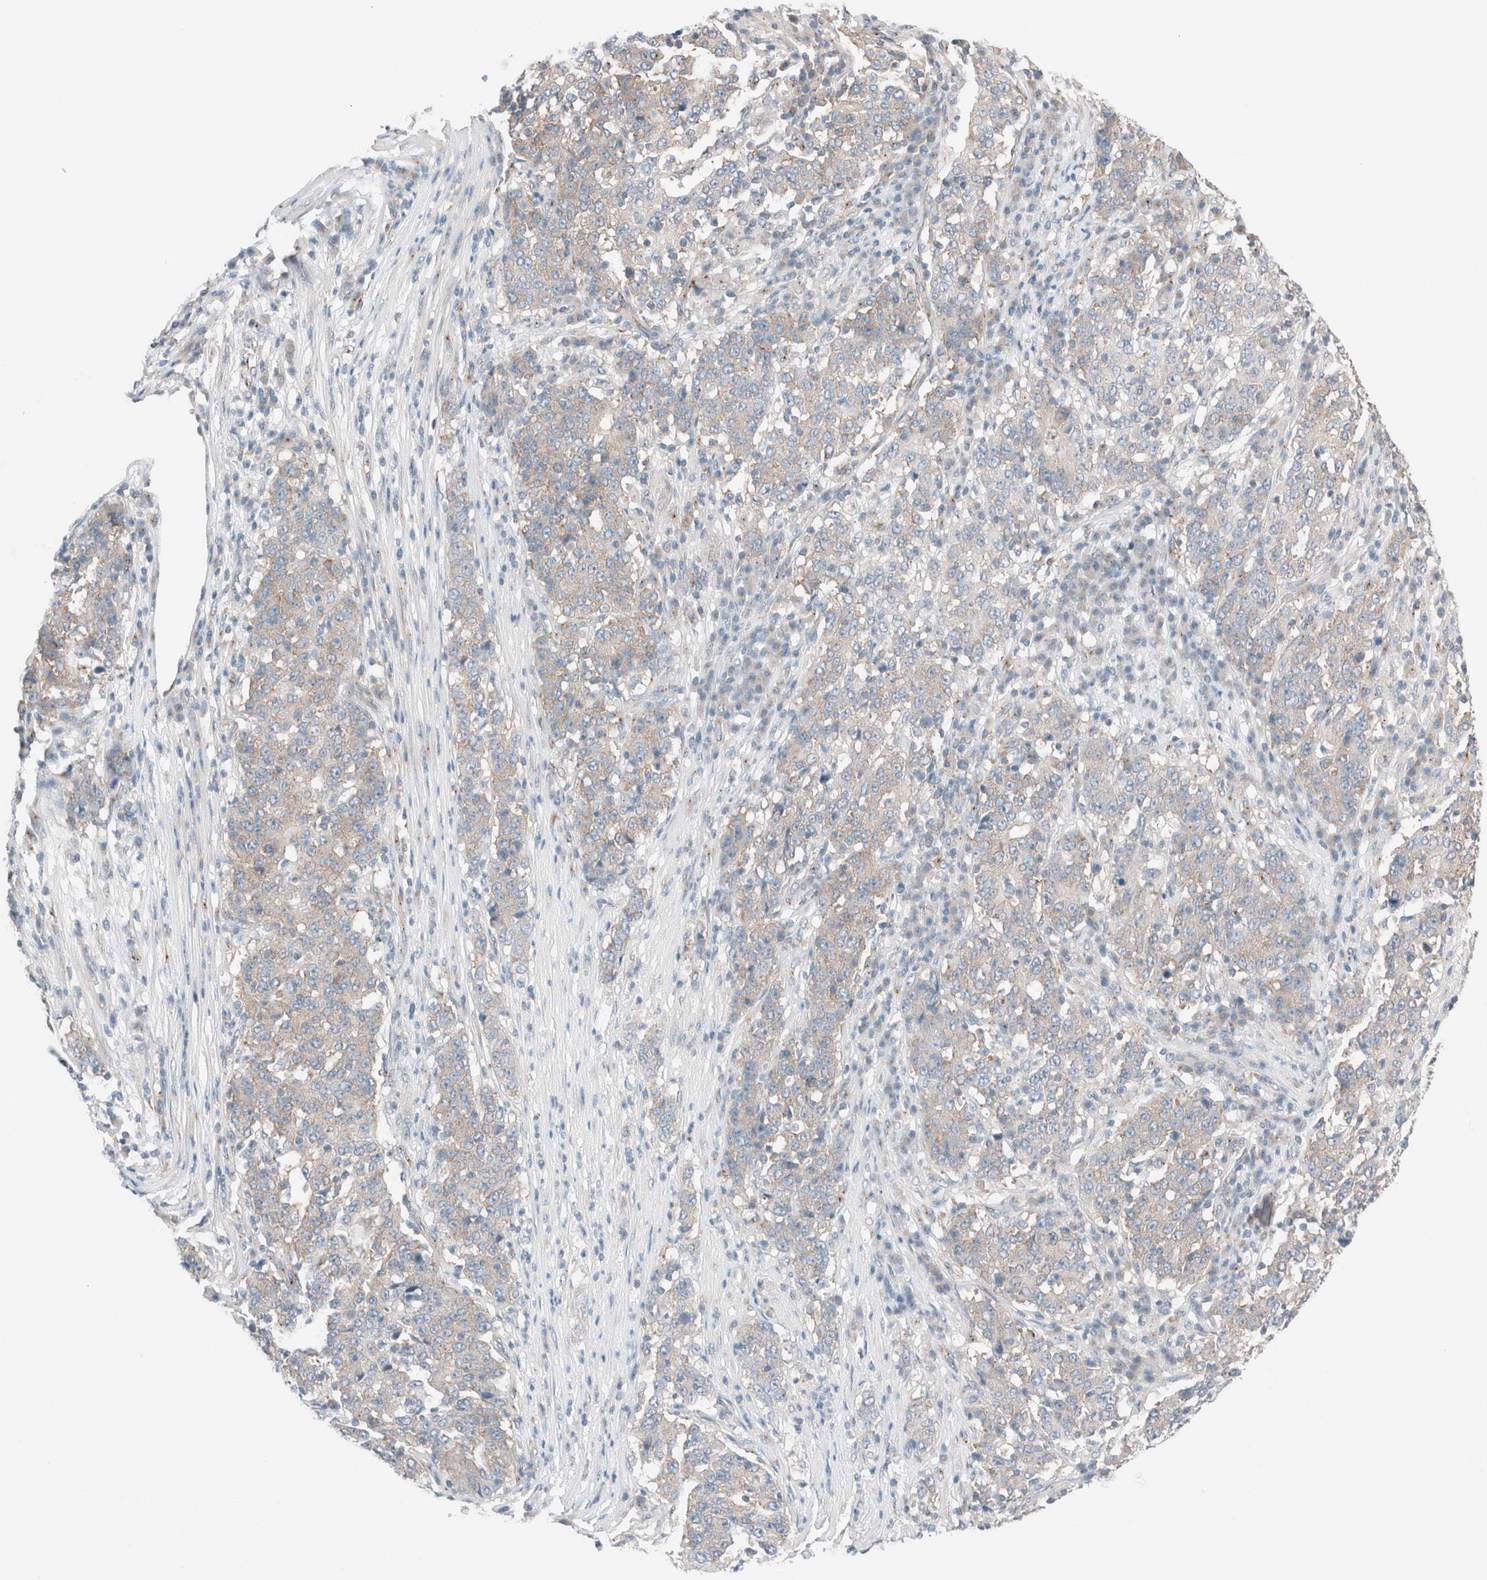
{"staining": {"intensity": "weak", "quantity": "25%-75%", "location": "cytoplasmic/membranous"}, "tissue": "stomach cancer", "cell_type": "Tumor cells", "image_type": "cancer", "snomed": [{"axis": "morphology", "description": "Adenocarcinoma, NOS"}, {"axis": "topography", "description": "Stomach"}], "caption": "Tumor cells show low levels of weak cytoplasmic/membranous positivity in approximately 25%-75% of cells in human adenocarcinoma (stomach).", "gene": "CASC3", "patient": {"sex": "male", "age": 59}}